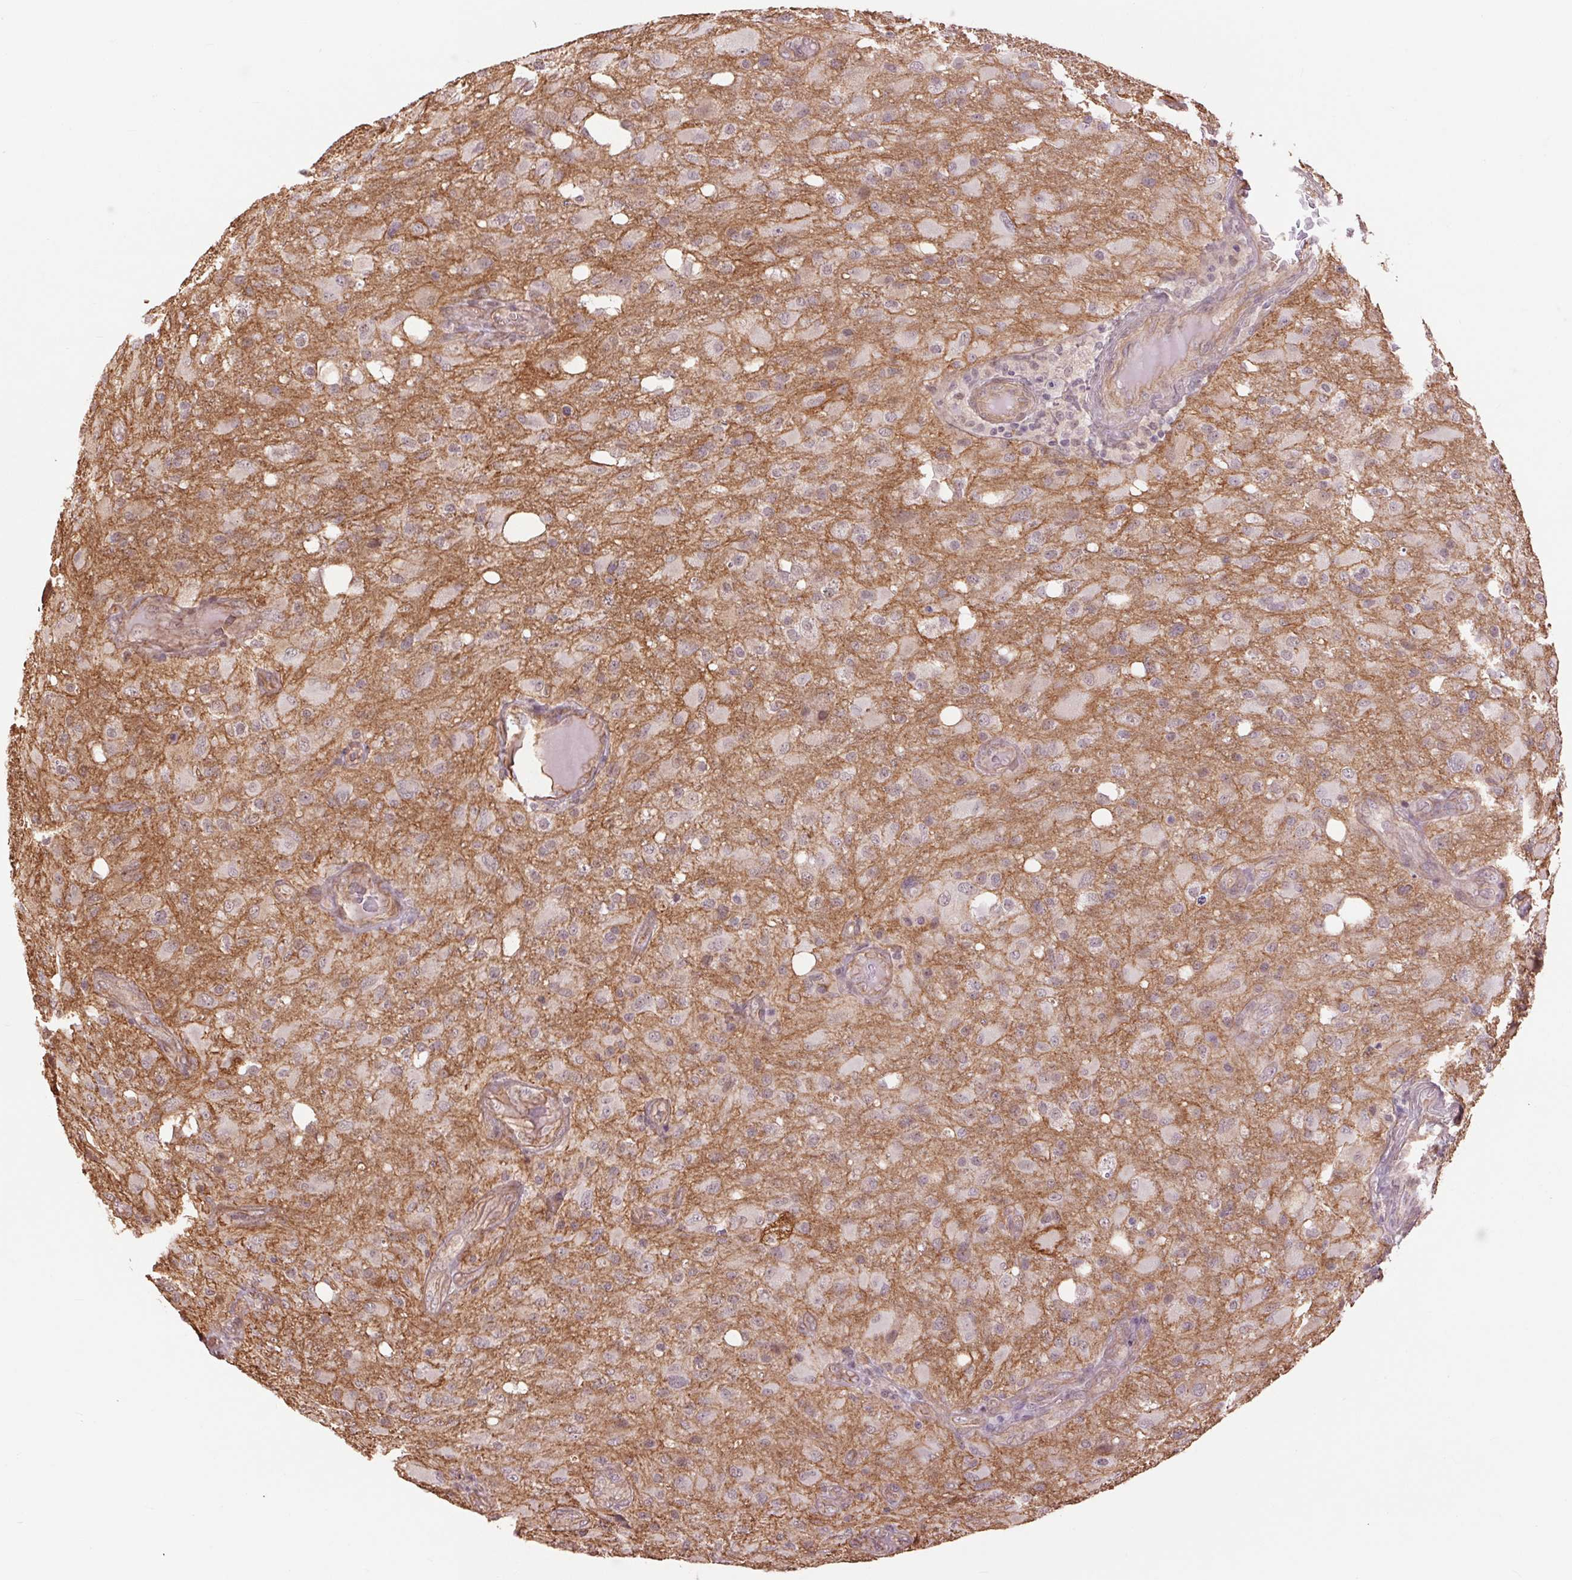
{"staining": {"intensity": "negative", "quantity": "none", "location": "none"}, "tissue": "glioma", "cell_type": "Tumor cells", "image_type": "cancer", "snomed": [{"axis": "morphology", "description": "Glioma, malignant, High grade"}, {"axis": "topography", "description": "Brain"}], "caption": "IHC of human malignant glioma (high-grade) displays no staining in tumor cells.", "gene": "PALM", "patient": {"sex": "male", "age": 53}}